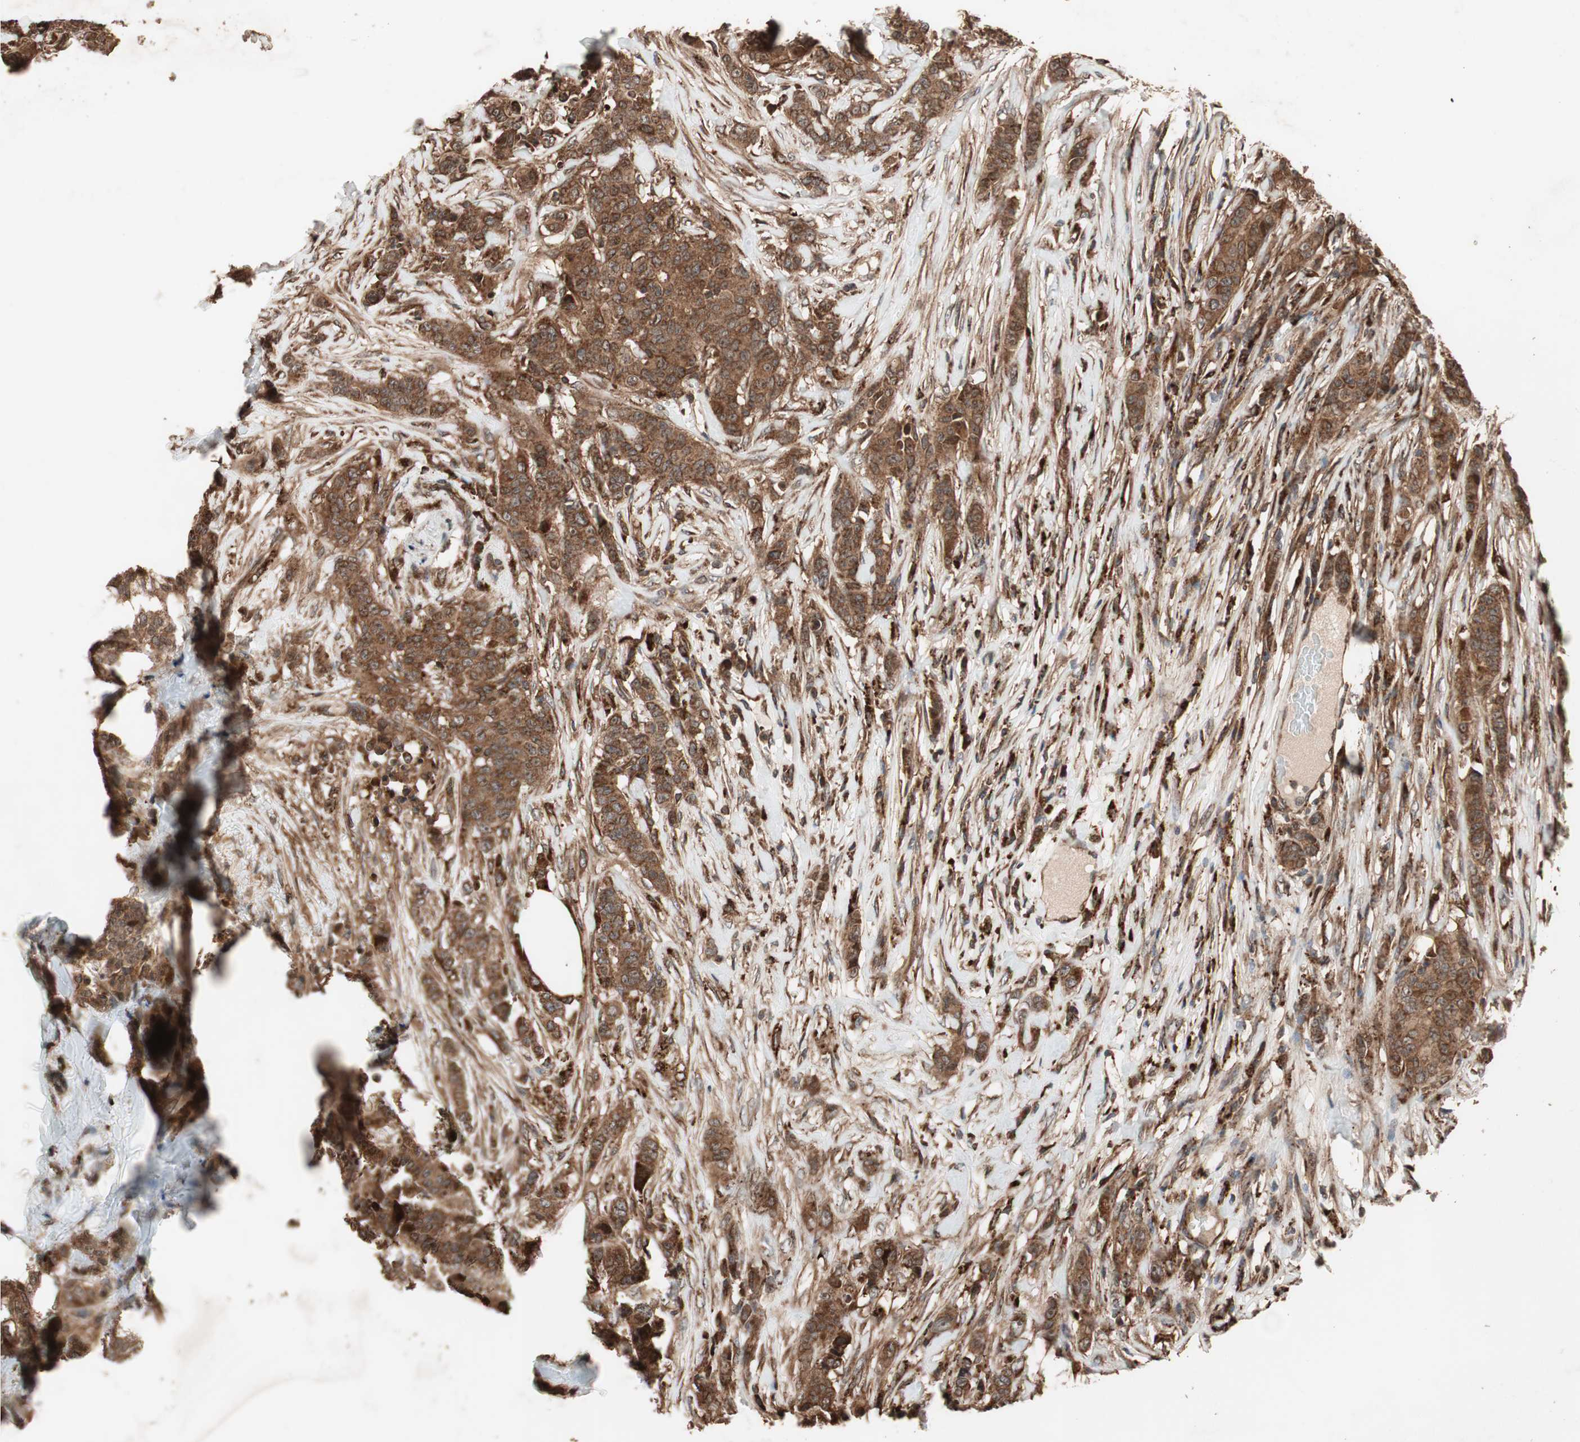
{"staining": {"intensity": "strong", "quantity": ">75%", "location": "cytoplasmic/membranous"}, "tissue": "breast cancer", "cell_type": "Tumor cells", "image_type": "cancer", "snomed": [{"axis": "morphology", "description": "Duct carcinoma"}, {"axis": "topography", "description": "Breast"}], "caption": "DAB immunohistochemical staining of human breast intraductal carcinoma demonstrates strong cytoplasmic/membranous protein expression in approximately >75% of tumor cells.", "gene": "RAB1A", "patient": {"sex": "female", "age": 40}}